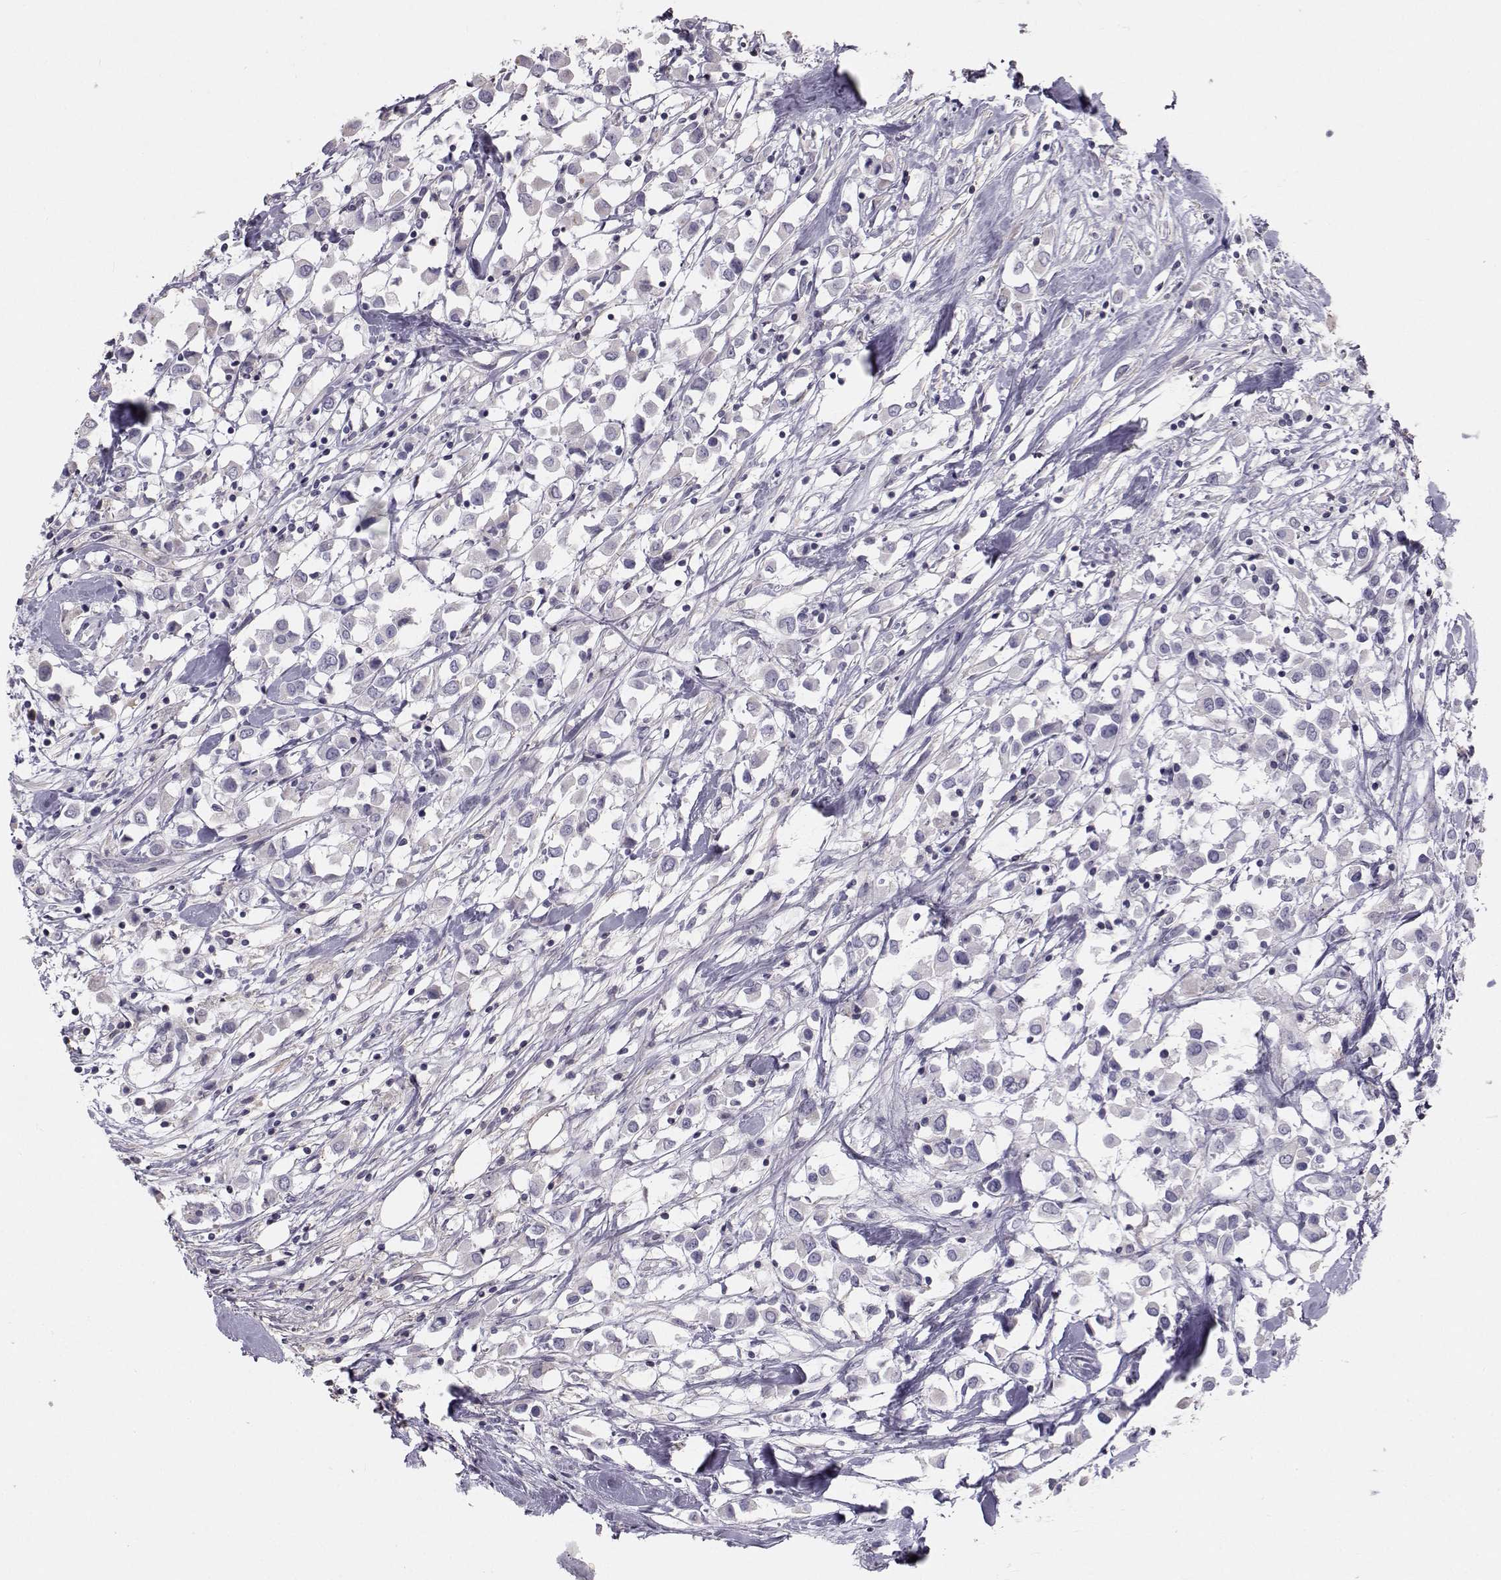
{"staining": {"intensity": "negative", "quantity": "none", "location": "none"}, "tissue": "breast cancer", "cell_type": "Tumor cells", "image_type": "cancer", "snomed": [{"axis": "morphology", "description": "Duct carcinoma"}, {"axis": "topography", "description": "Breast"}], "caption": "Immunohistochemical staining of infiltrating ductal carcinoma (breast) exhibits no significant staining in tumor cells.", "gene": "GARIN3", "patient": {"sex": "female", "age": 61}}